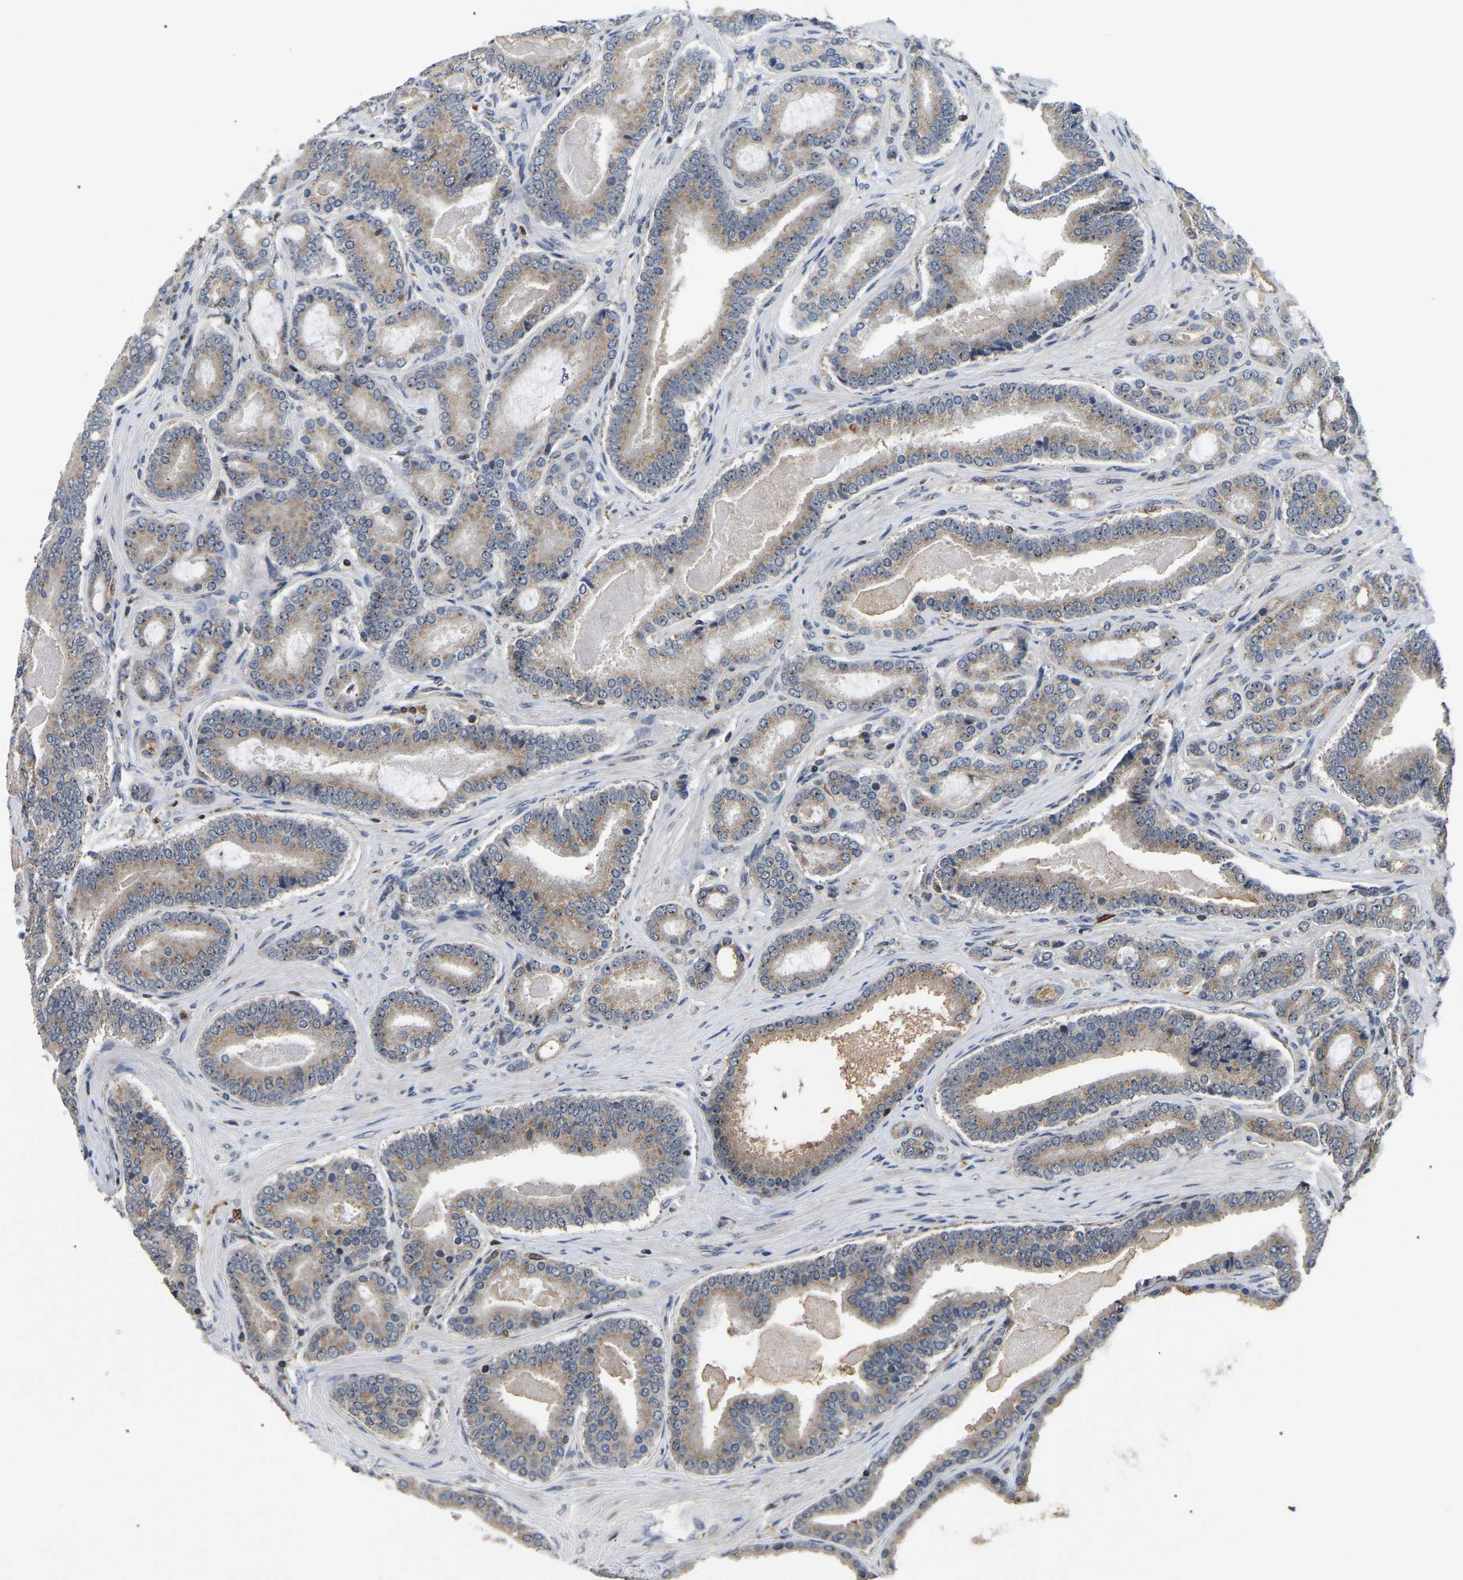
{"staining": {"intensity": "moderate", "quantity": ">75%", "location": "cytoplasmic/membranous"}, "tissue": "prostate cancer", "cell_type": "Tumor cells", "image_type": "cancer", "snomed": [{"axis": "morphology", "description": "Adenocarcinoma, High grade"}, {"axis": "topography", "description": "Prostate"}], "caption": "A micrograph of human adenocarcinoma (high-grade) (prostate) stained for a protein demonstrates moderate cytoplasmic/membranous brown staining in tumor cells.", "gene": "RBM28", "patient": {"sex": "male", "age": 60}}